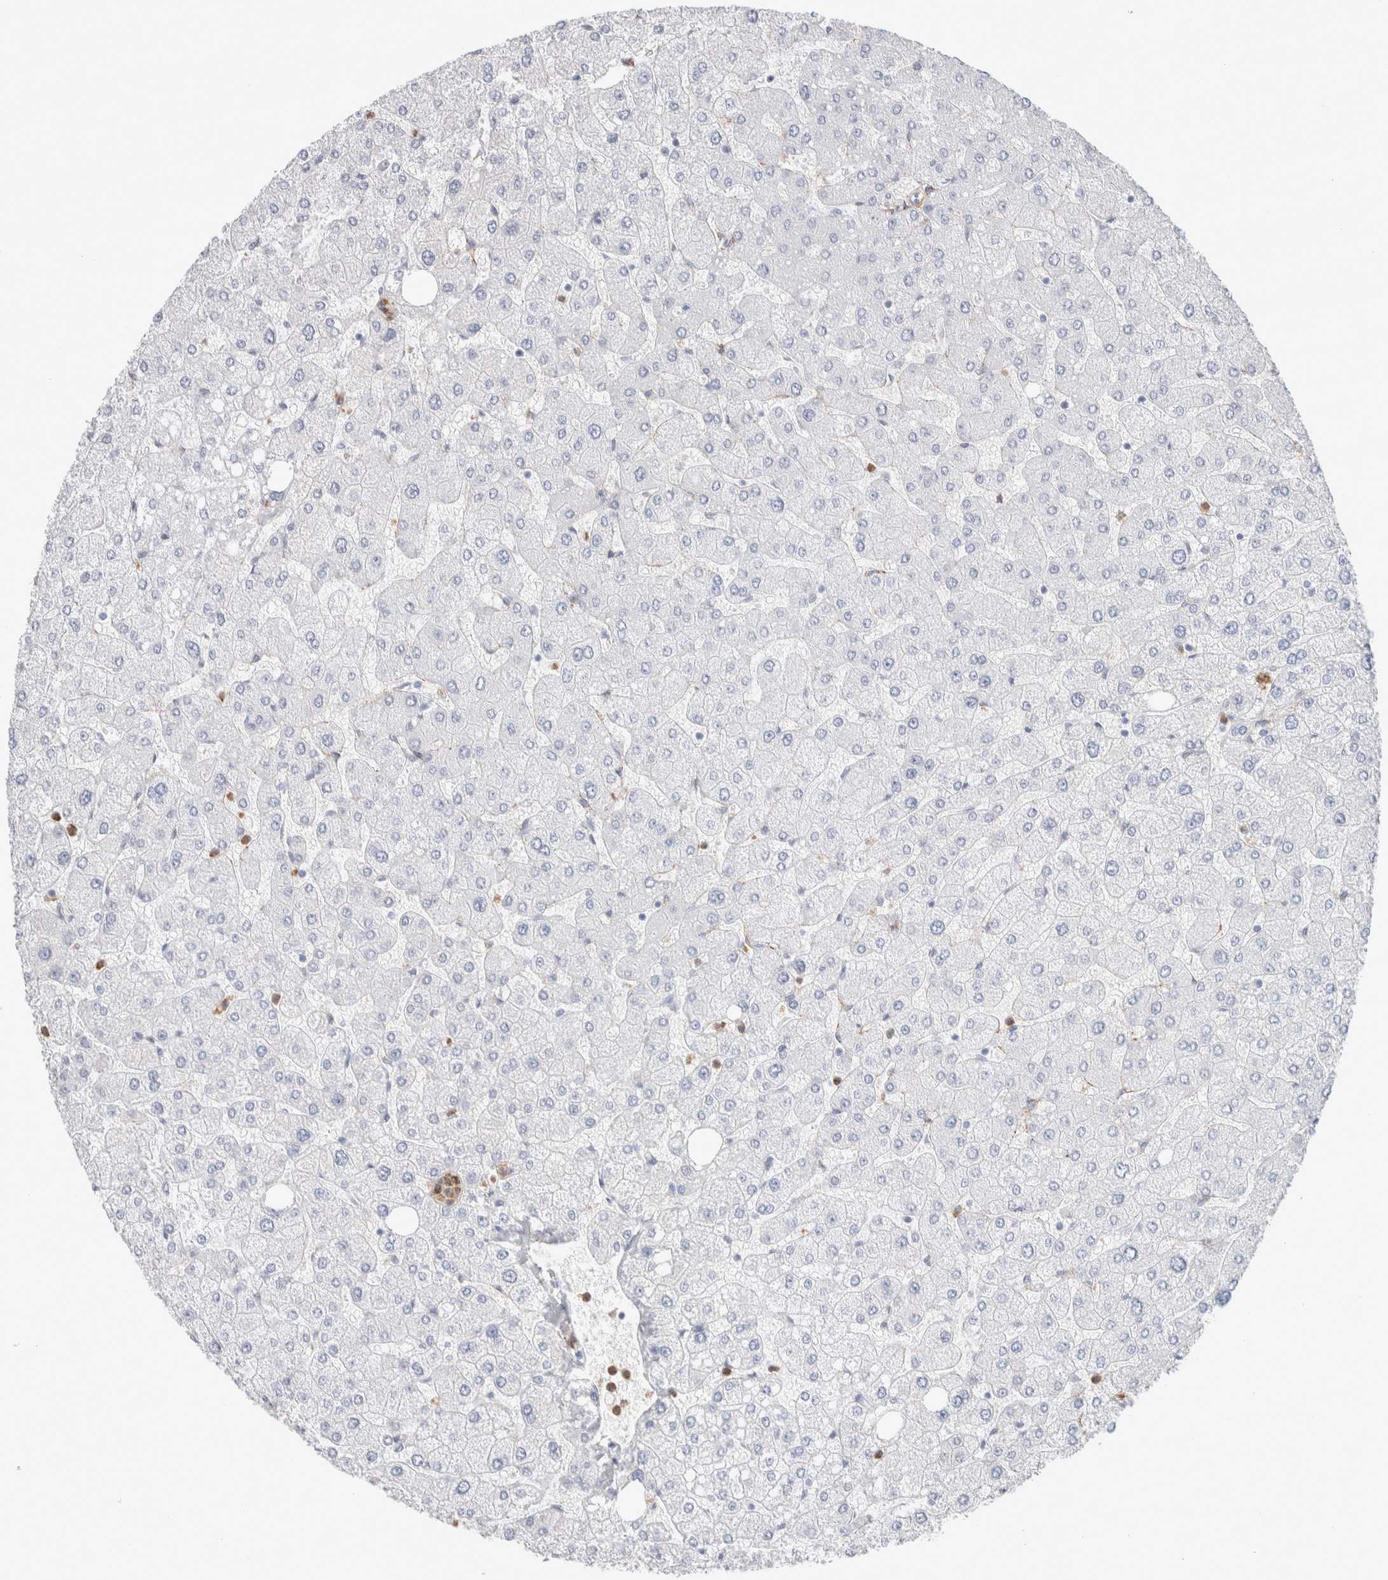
{"staining": {"intensity": "negative", "quantity": "none", "location": "none"}, "tissue": "liver", "cell_type": "Cholangiocytes", "image_type": "normal", "snomed": [{"axis": "morphology", "description": "Normal tissue, NOS"}, {"axis": "topography", "description": "Liver"}], "caption": "High power microscopy image of an immunohistochemistry (IHC) micrograph of normal liver, revealing no significant positivity in cholangiocytes.", "gene": "SEPTIN4", "patient": {"sex": "male", "age": 55}}